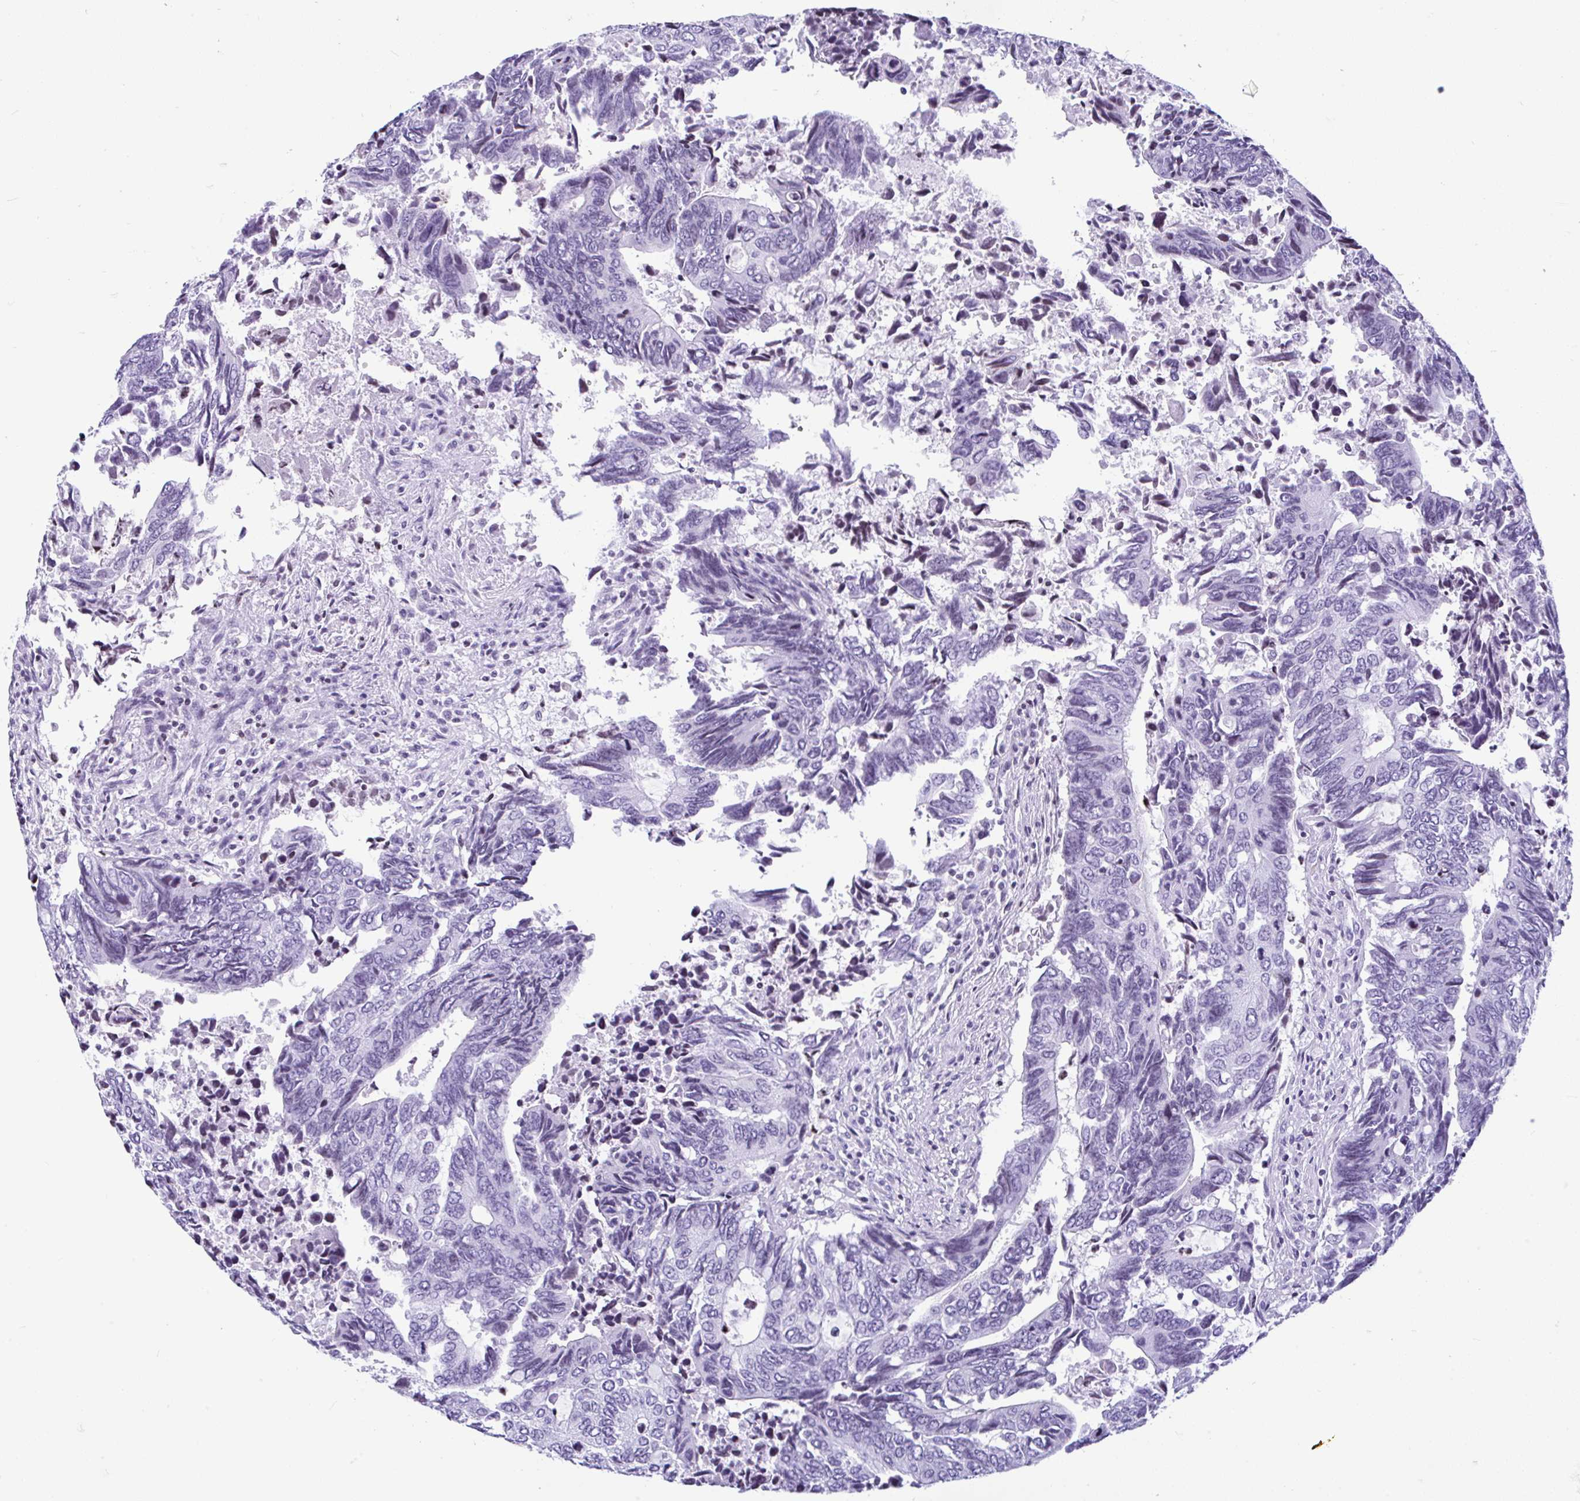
{"staining": {"intensity": "negative", "quantity": "none", "location": "none"}, "tissue": "colorectal cancer", "cell_type": "Tumor cells", "image_type": "cancer", "snomed": [{"axis": "morphology", "description": "Adenocarcinoma, NOS"}, {"axis": "topography", "description": "Colon"}], "caption": "The photomicrograph shows no significant staining in tumor cells of adenocarcinoma (colorectal). The staining was performed using DAB (3,3'-diaminobenzidine) to visualize the protein expression in brown, while the nuclei were stained in blue with hematoxylin (Magnification: 20x).", "gene": "KRT27", "patient": {"sex": "male", "age": 87}}